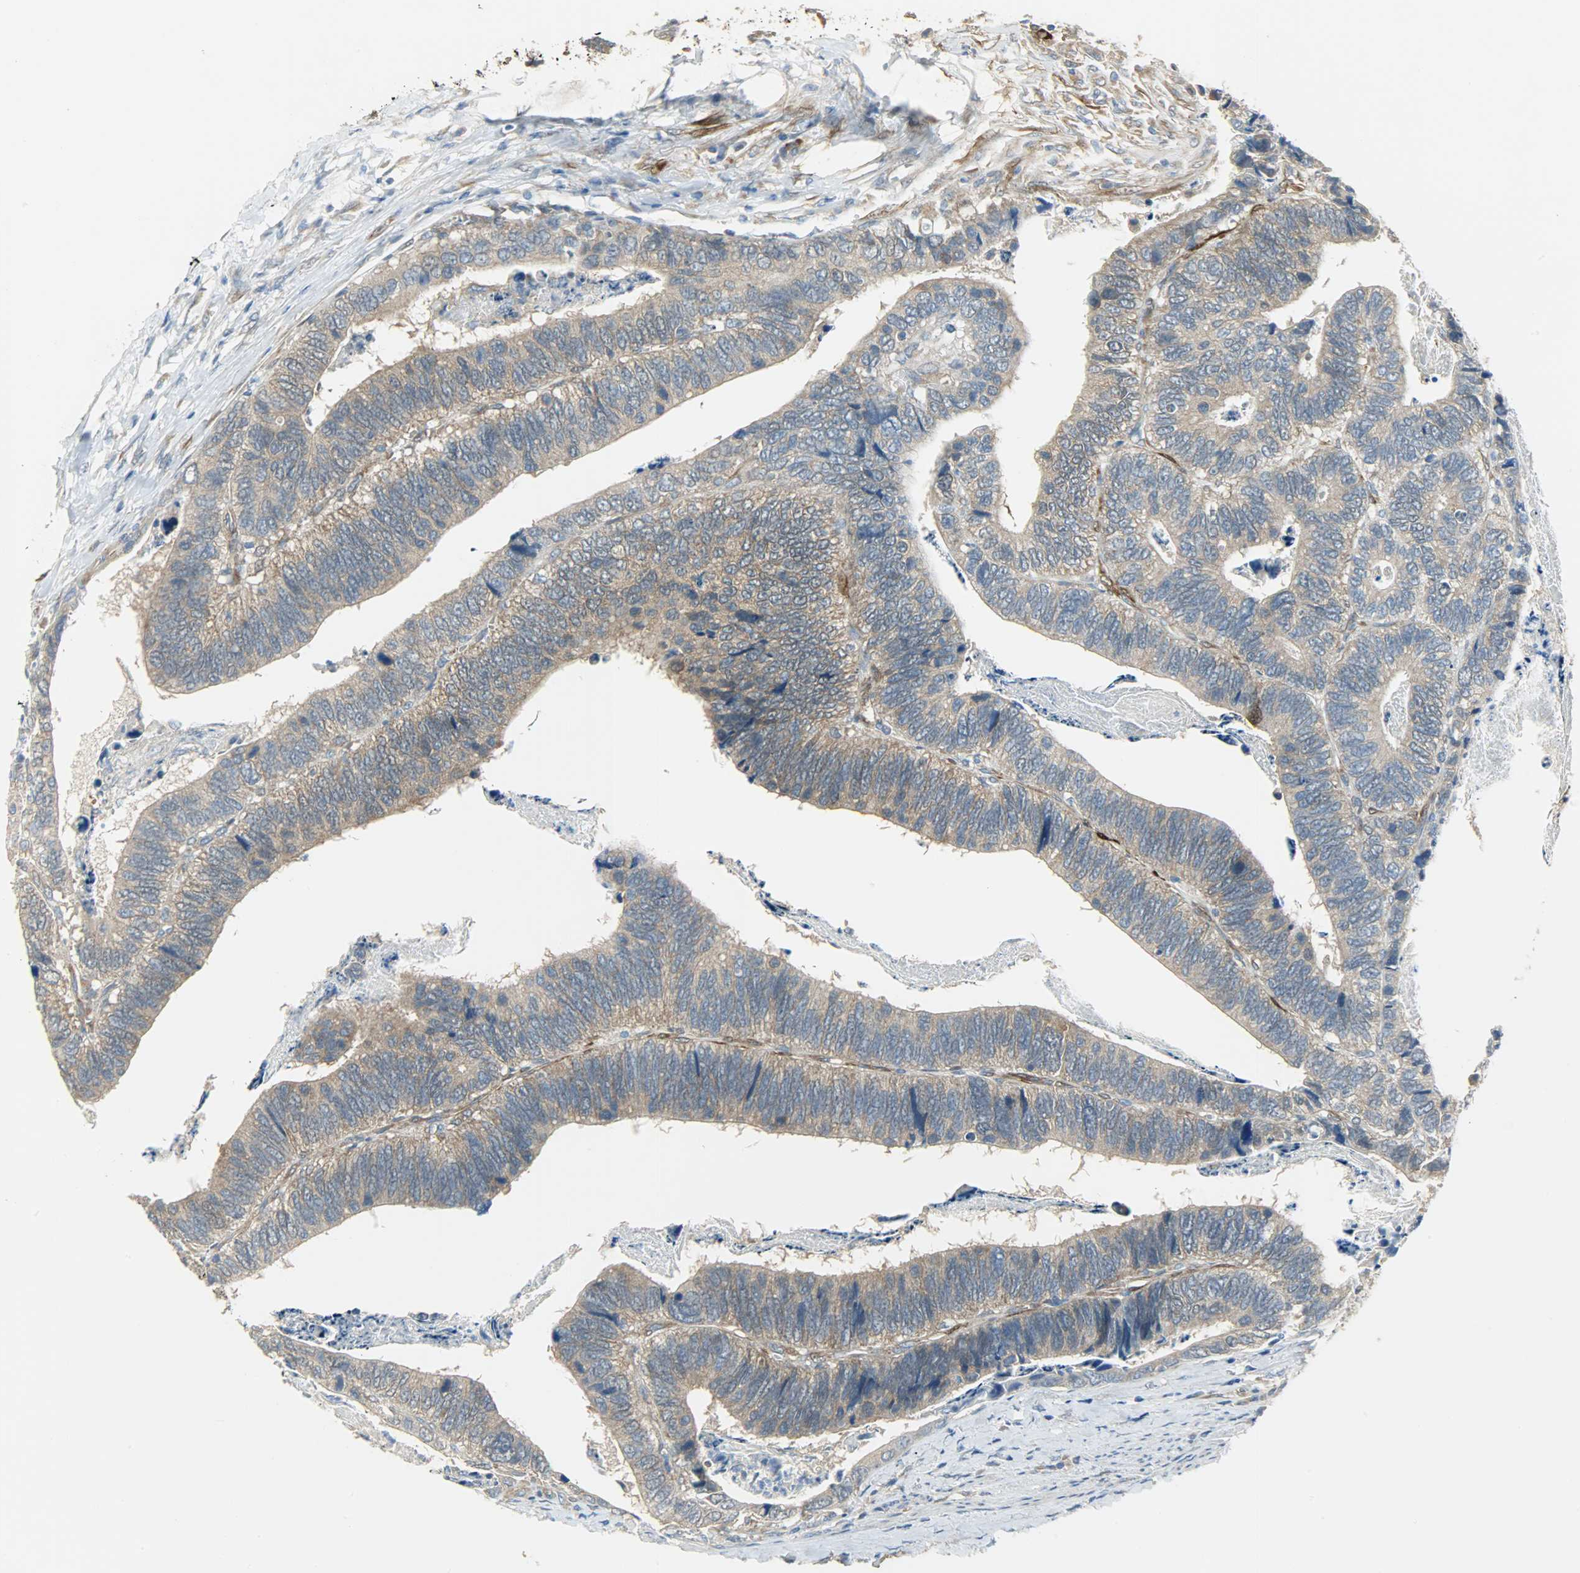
{"staining": {"intensity": "moderate", "quantity": ">75%", "location": "cytoplasmic/membranous"}, "tissue": "colorectal cancer", "cell_type": "Tumor cells", "image_type": "cancer", "snomed": [{"axis": "morphology", "description": "Adenocarcinoma, NOS"}, {"axis": "topography", "description": "Colon"}], "caption": "Colorectal cancer (adenocarcinoma) was stained to show a protein in brown. There is medium levels of moderate cytoplasmic/membranous expression in about >75% of tumor cells. The protein is stained brown, and the nuclei are stained in blue (DAB (3,3'-diaminobenzidine) IHC with brightfield microscopy, high magnification).", "gene": "C1orf198", "patient": {"sex": "male", "age": 72}}